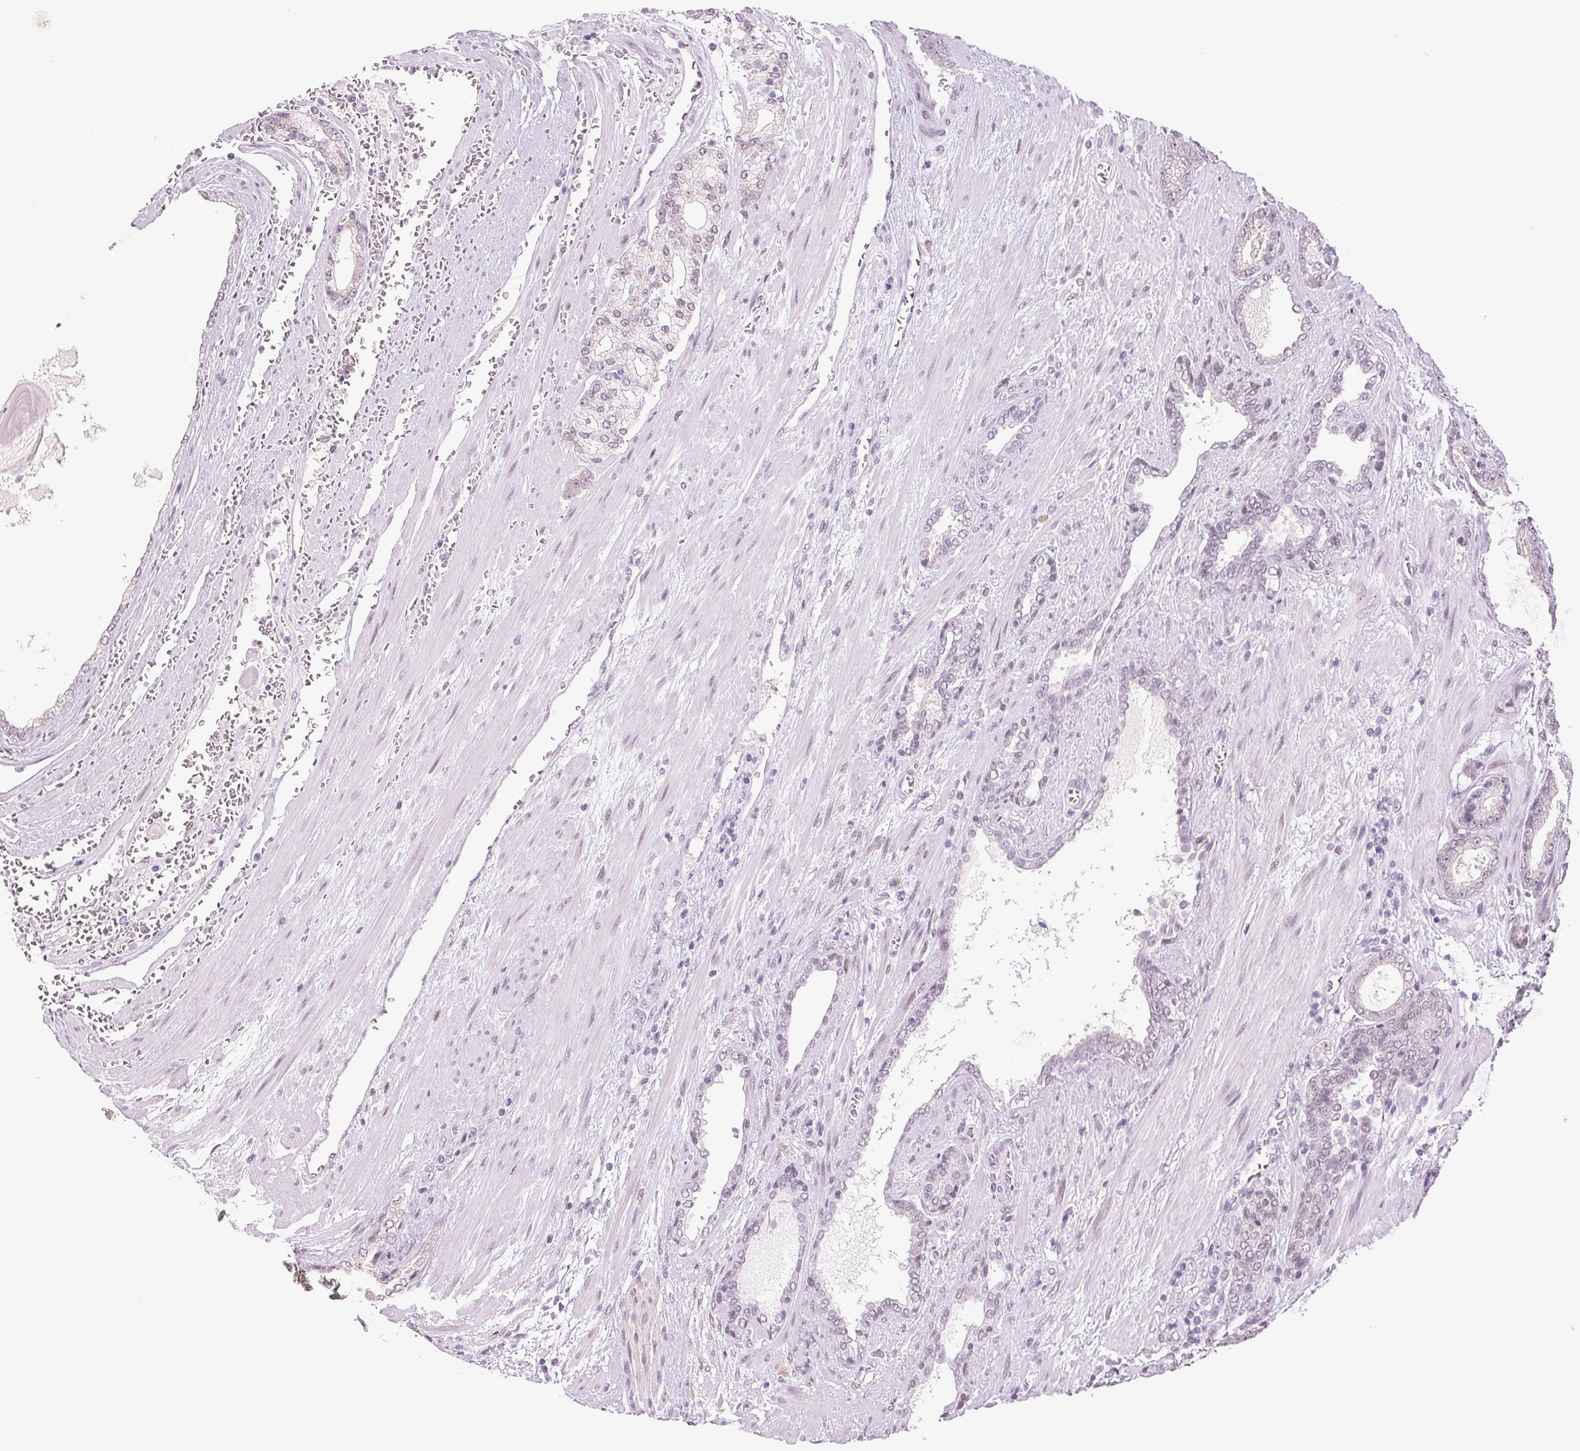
{"staining": {"intensity": "negative", "quantity": "none", "location": "none"}, "tissue": "prostate cancer", "cell_type": "Tumor cells", "image_type": "cancer", "snomed": [{"axis": "morphology", "description": "Adenocarcinoma, High grade"}, {"axis": "topography", "description": "Prostate"}], "caption": "Prostate cancer was stained to show a protein in brown. There is no significant staining in tumor cells.", "gene": "DNAJC6", "patient": {"sex": "male", "age": 64}}